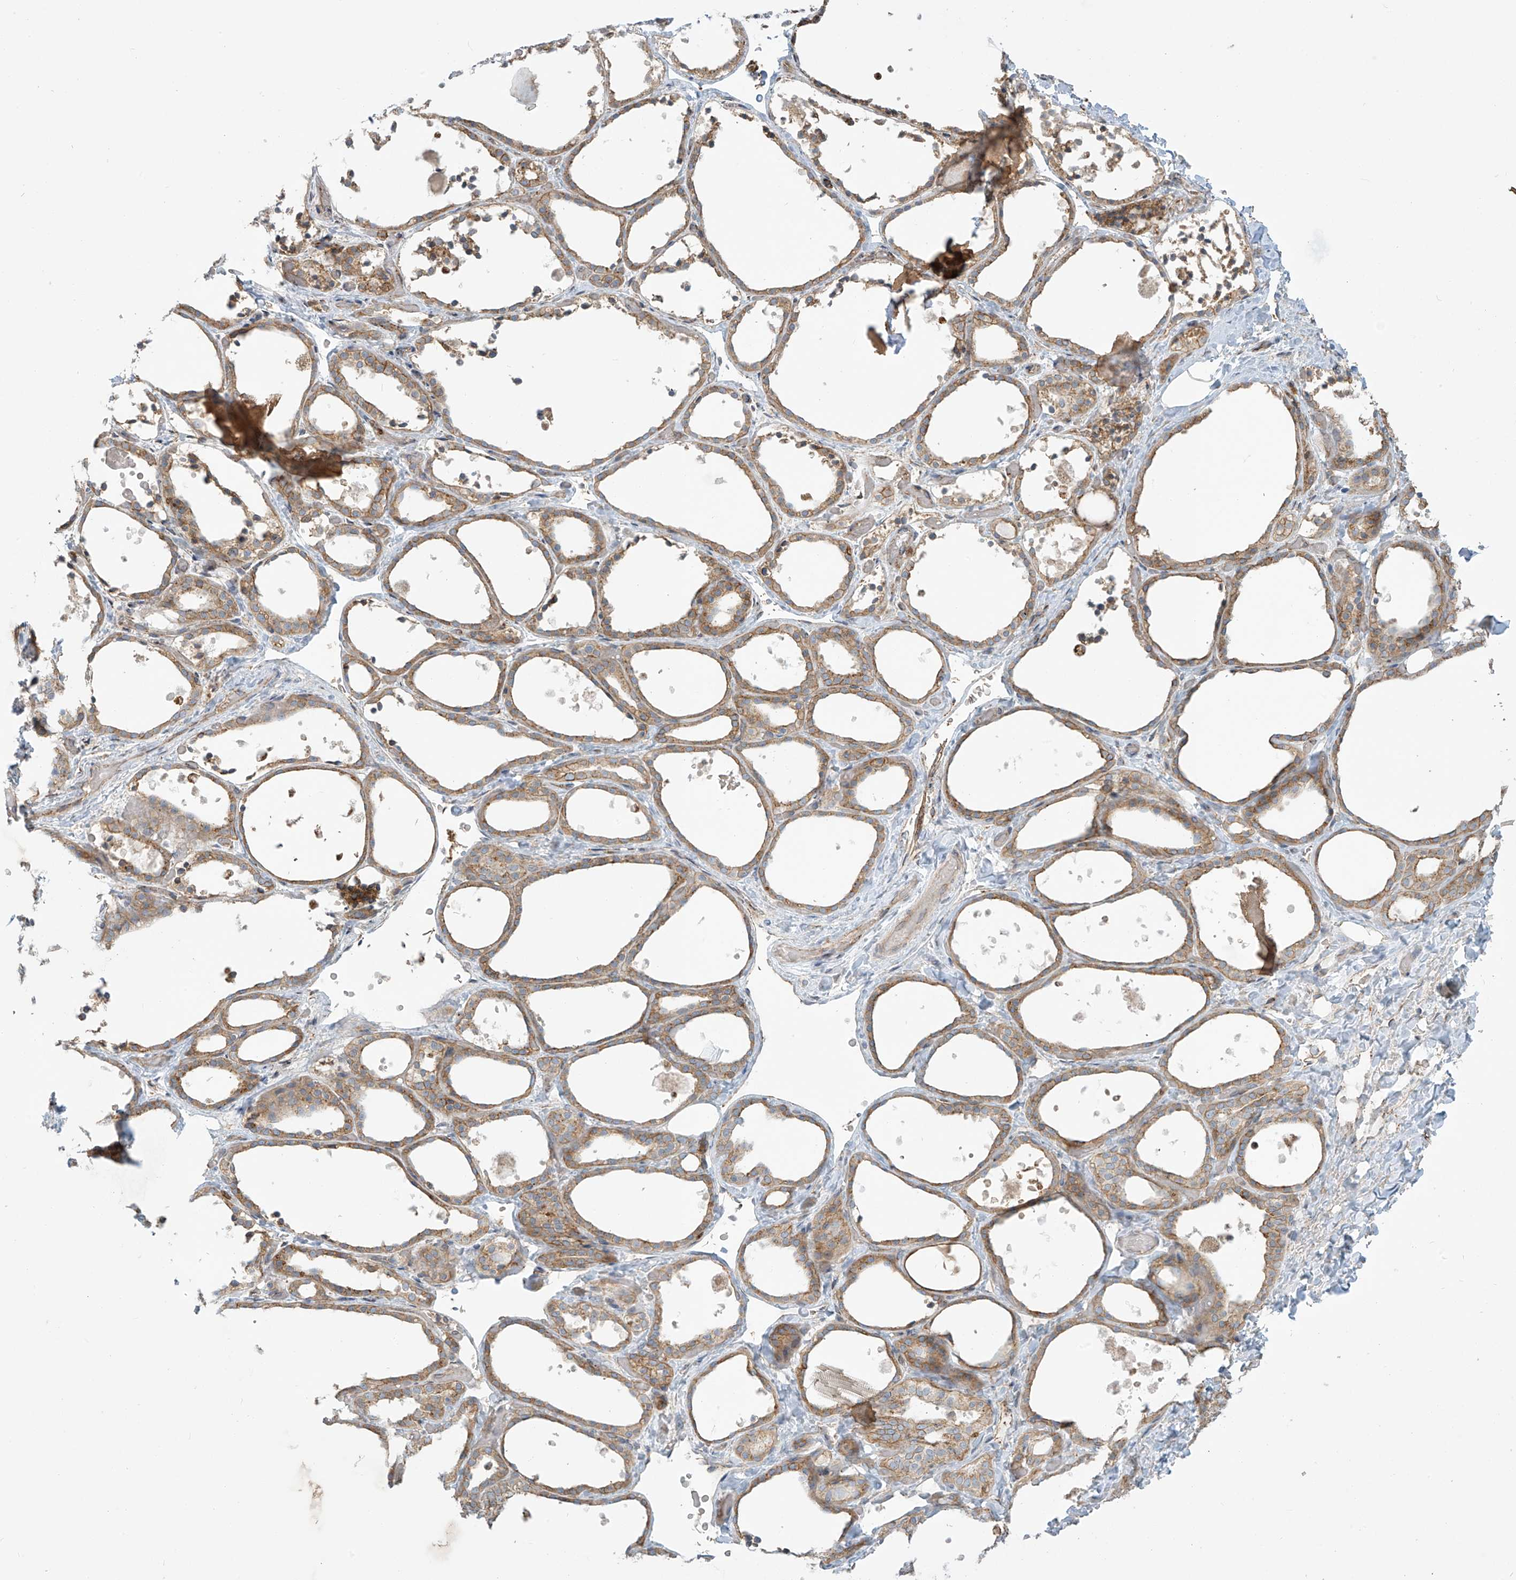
{"staining": {"intensity": "moderate", "quantity": ">75%", "location": "cytoplasmic/membranous"}, "tissue": "thyroid gland", "cell_type": "Glandular cells", "image_type": "normal", "snomed": [{"axis": "morphology", "description": "Normal tissue, NOS"}, {"axis": "topography", "description": "Thyroid gland"}], "caption": "Immunohistochemical staining of benign thyroid gland shows >75% levels of moderate cytoplasmic/membranous protein expression in approximately >75% of glandular cells.", "gene": "LZTS3", "patient": {"sex": "female", "age": 44}}